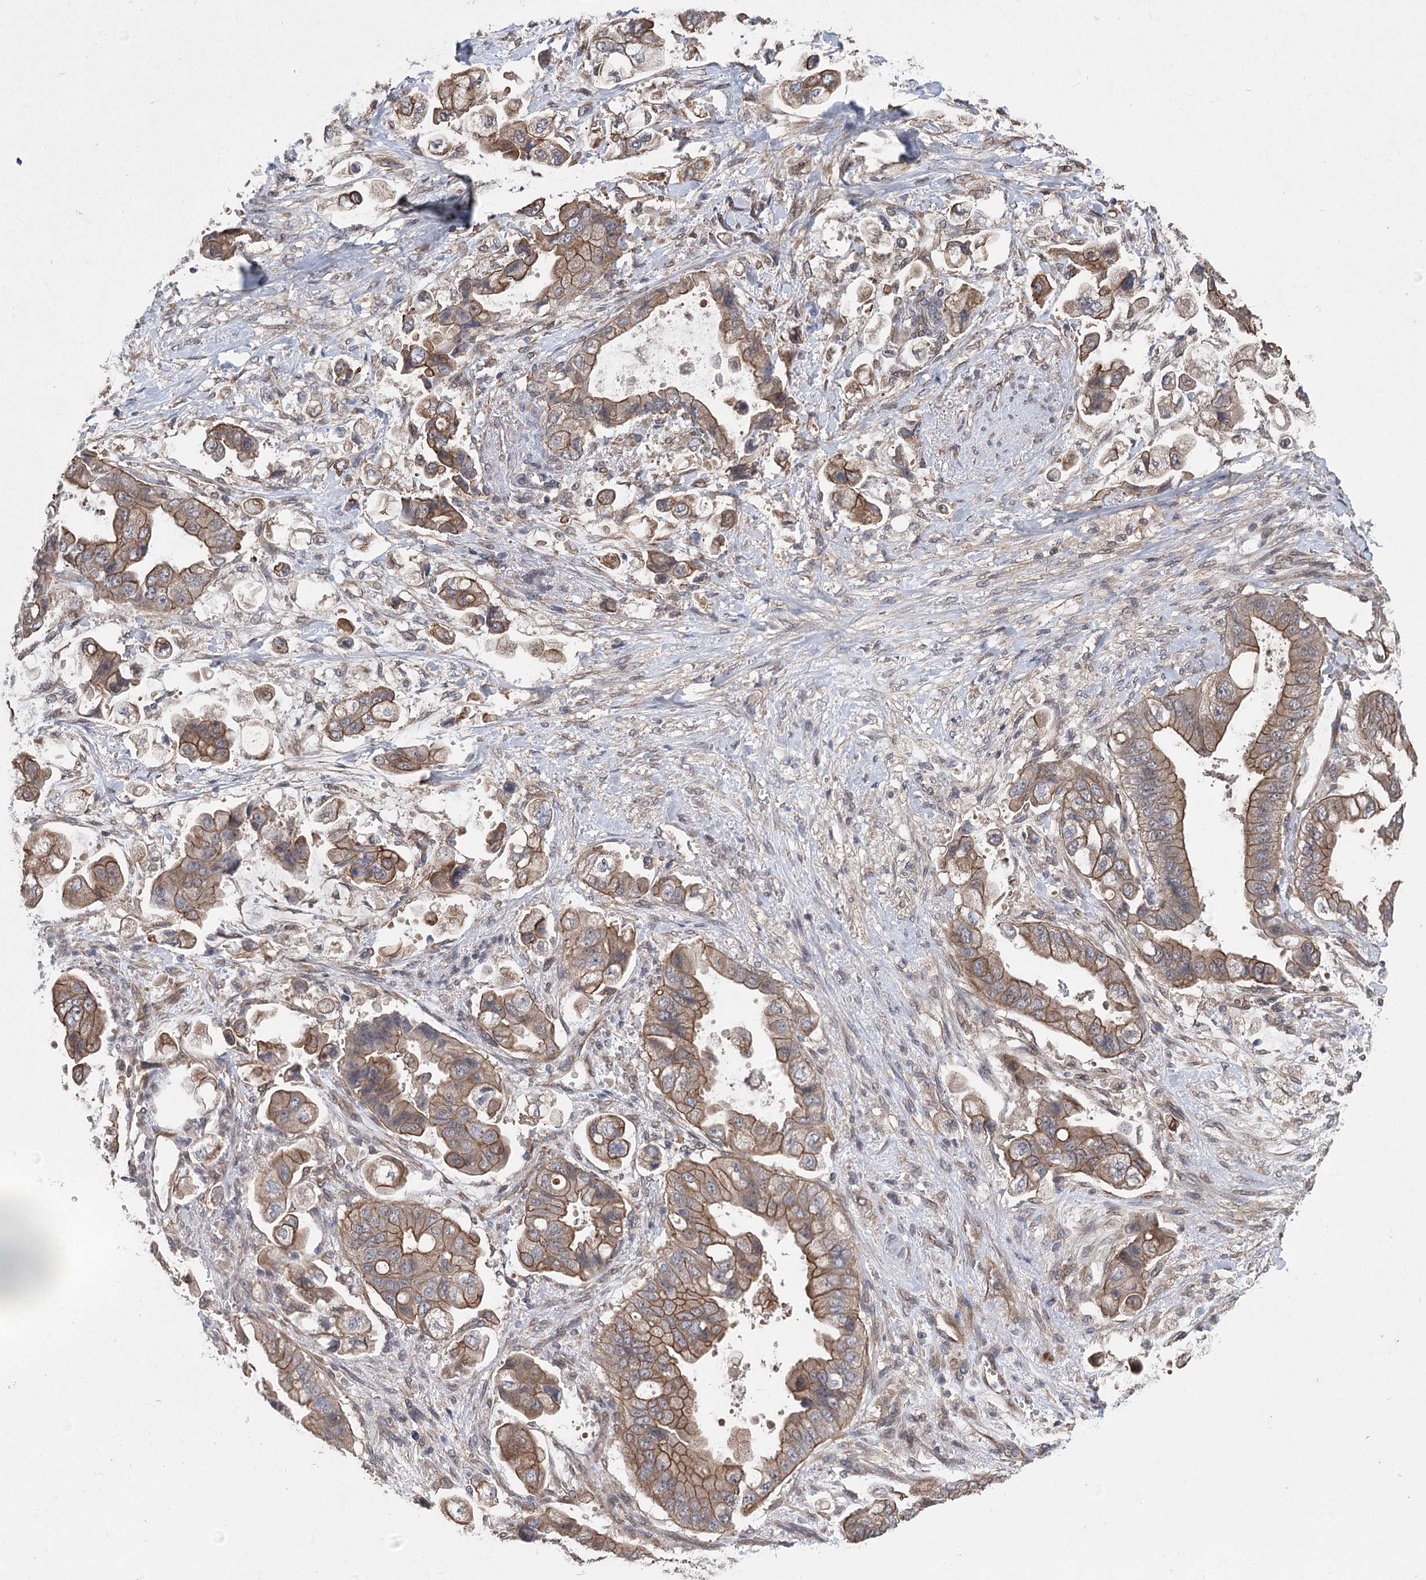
{"staining": {"intensity": "moderate", "quantity": ">75%", "location": "cytoplasmic/membranous"}, "tissue": "stomach cancer", "cell_type": "Tumor cells", "image_type": "cancer", "snomed": [{"axis": "morphology", "description": "Adenocarcinoma, NOS"}, {"axis": "topography", "description": "Stomach"}], "caption": "Immunohistochemical staining of human adenocarcinoma (stomach) demonstrates medium levels of moderate cytoplasmic/membranous protein expression in approximately >75% of tumor cells. The protein is stained brown, and the nuclei are stained in blue (DAB (3,3'-diaminobenzidine) IHC with brightfield microscopy, high magnification).", "gene": "RWDD4", "patient": {"sex": "male", "age": 62}}